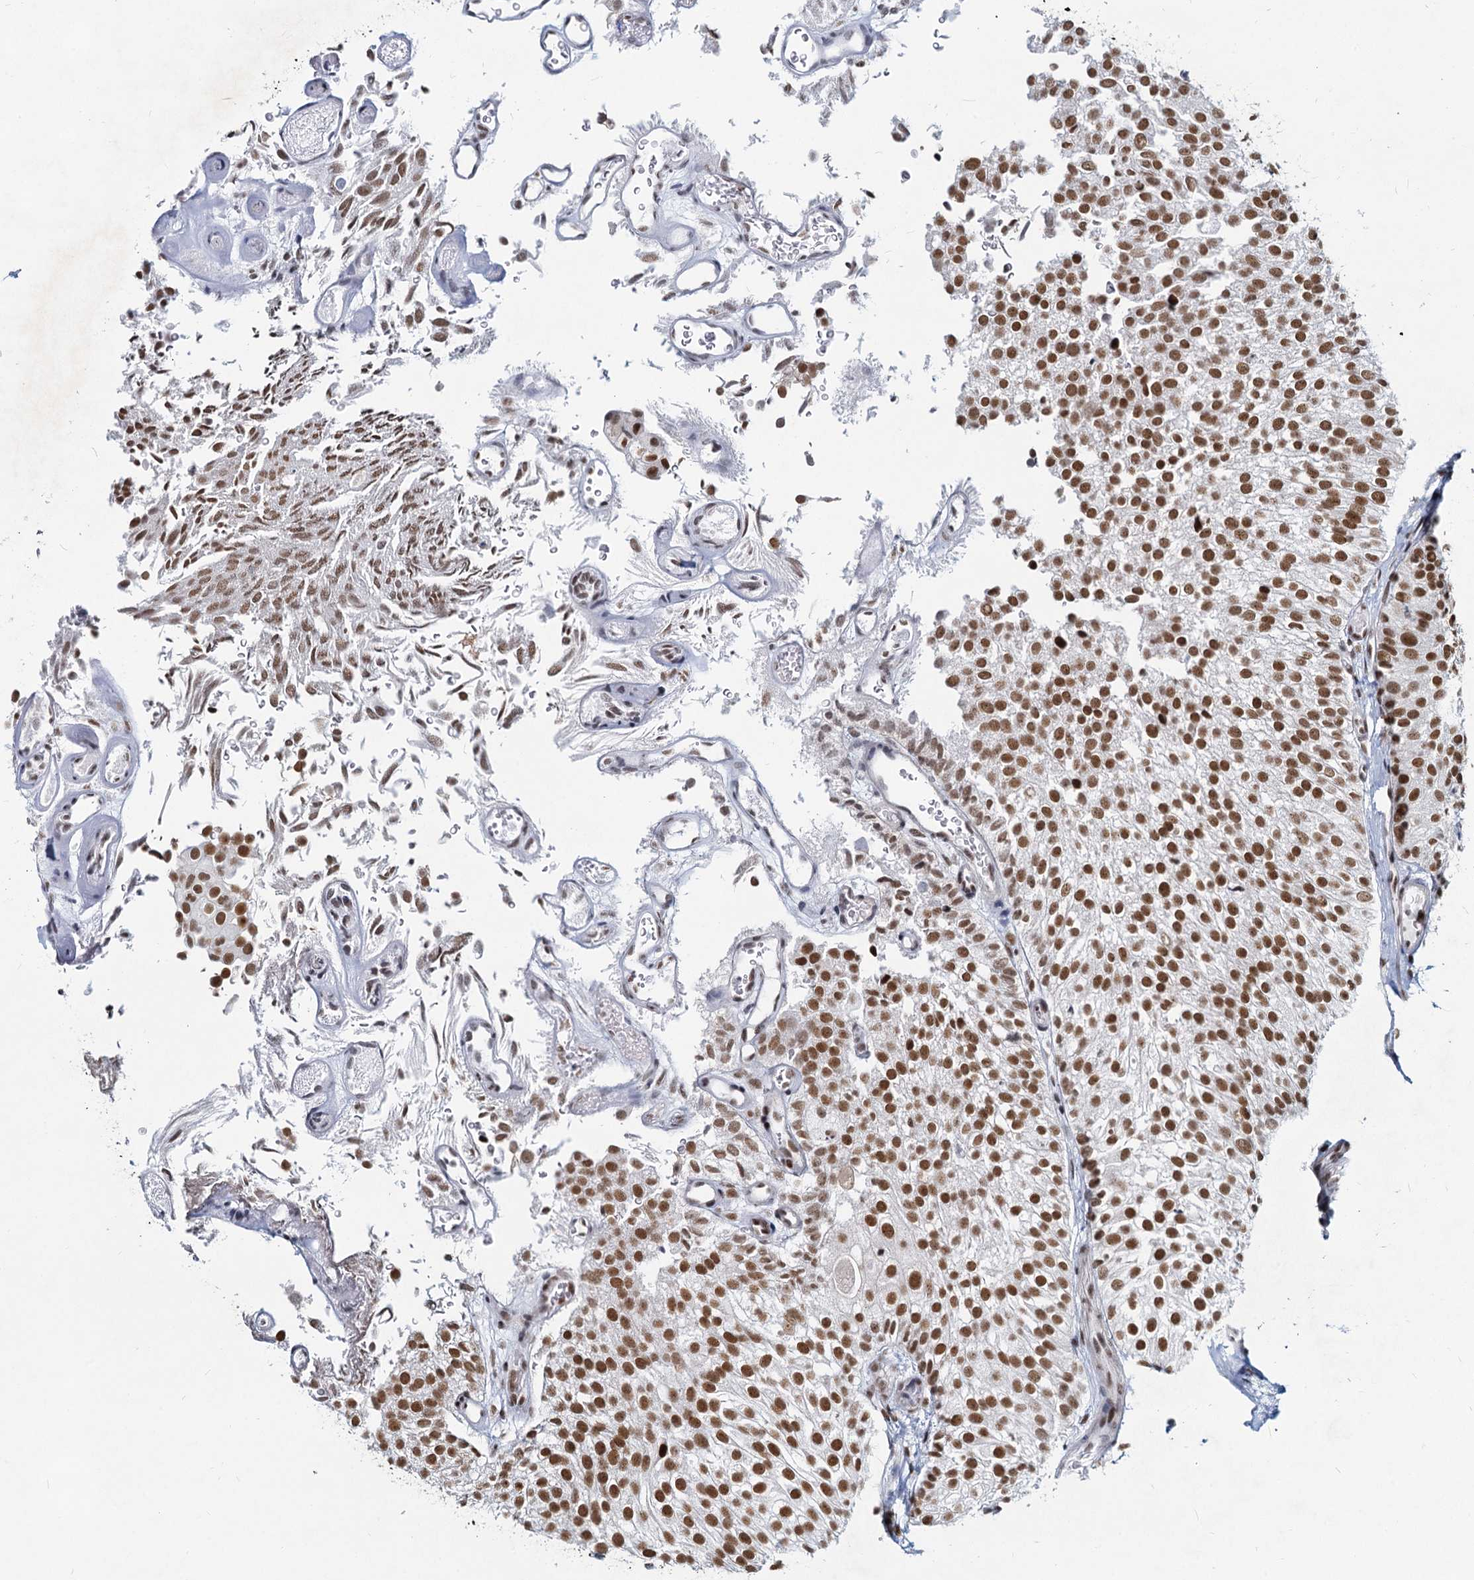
{"staining": {"intensity": "moderate", "quantity": ">75%", "location": "nuclear"}, "tissue": "urothelial cancer", "cell_type": "Tumor cells", "image_type": "cancer", "snomed": [{"axis": "morphology", "description": "Urothelial carcinoma, Low grade"}, {"axis": "topography", "description": "Urinary bladder"}], "caption": "Immunohistochemical staining of urothelial carcinoma (low-grade) exhibits moderate nuclear protein positivity in approximately >75% of tumor cells. The staining was performed using DAB (3,3'-diaminobenzidine) to visualize the protein expression in brown, while the nuclei were stained in blue with hematoxylin (Magnification: 20x).", "gene": "METTL14", "patient": {"sex": "male", "age": 78}}